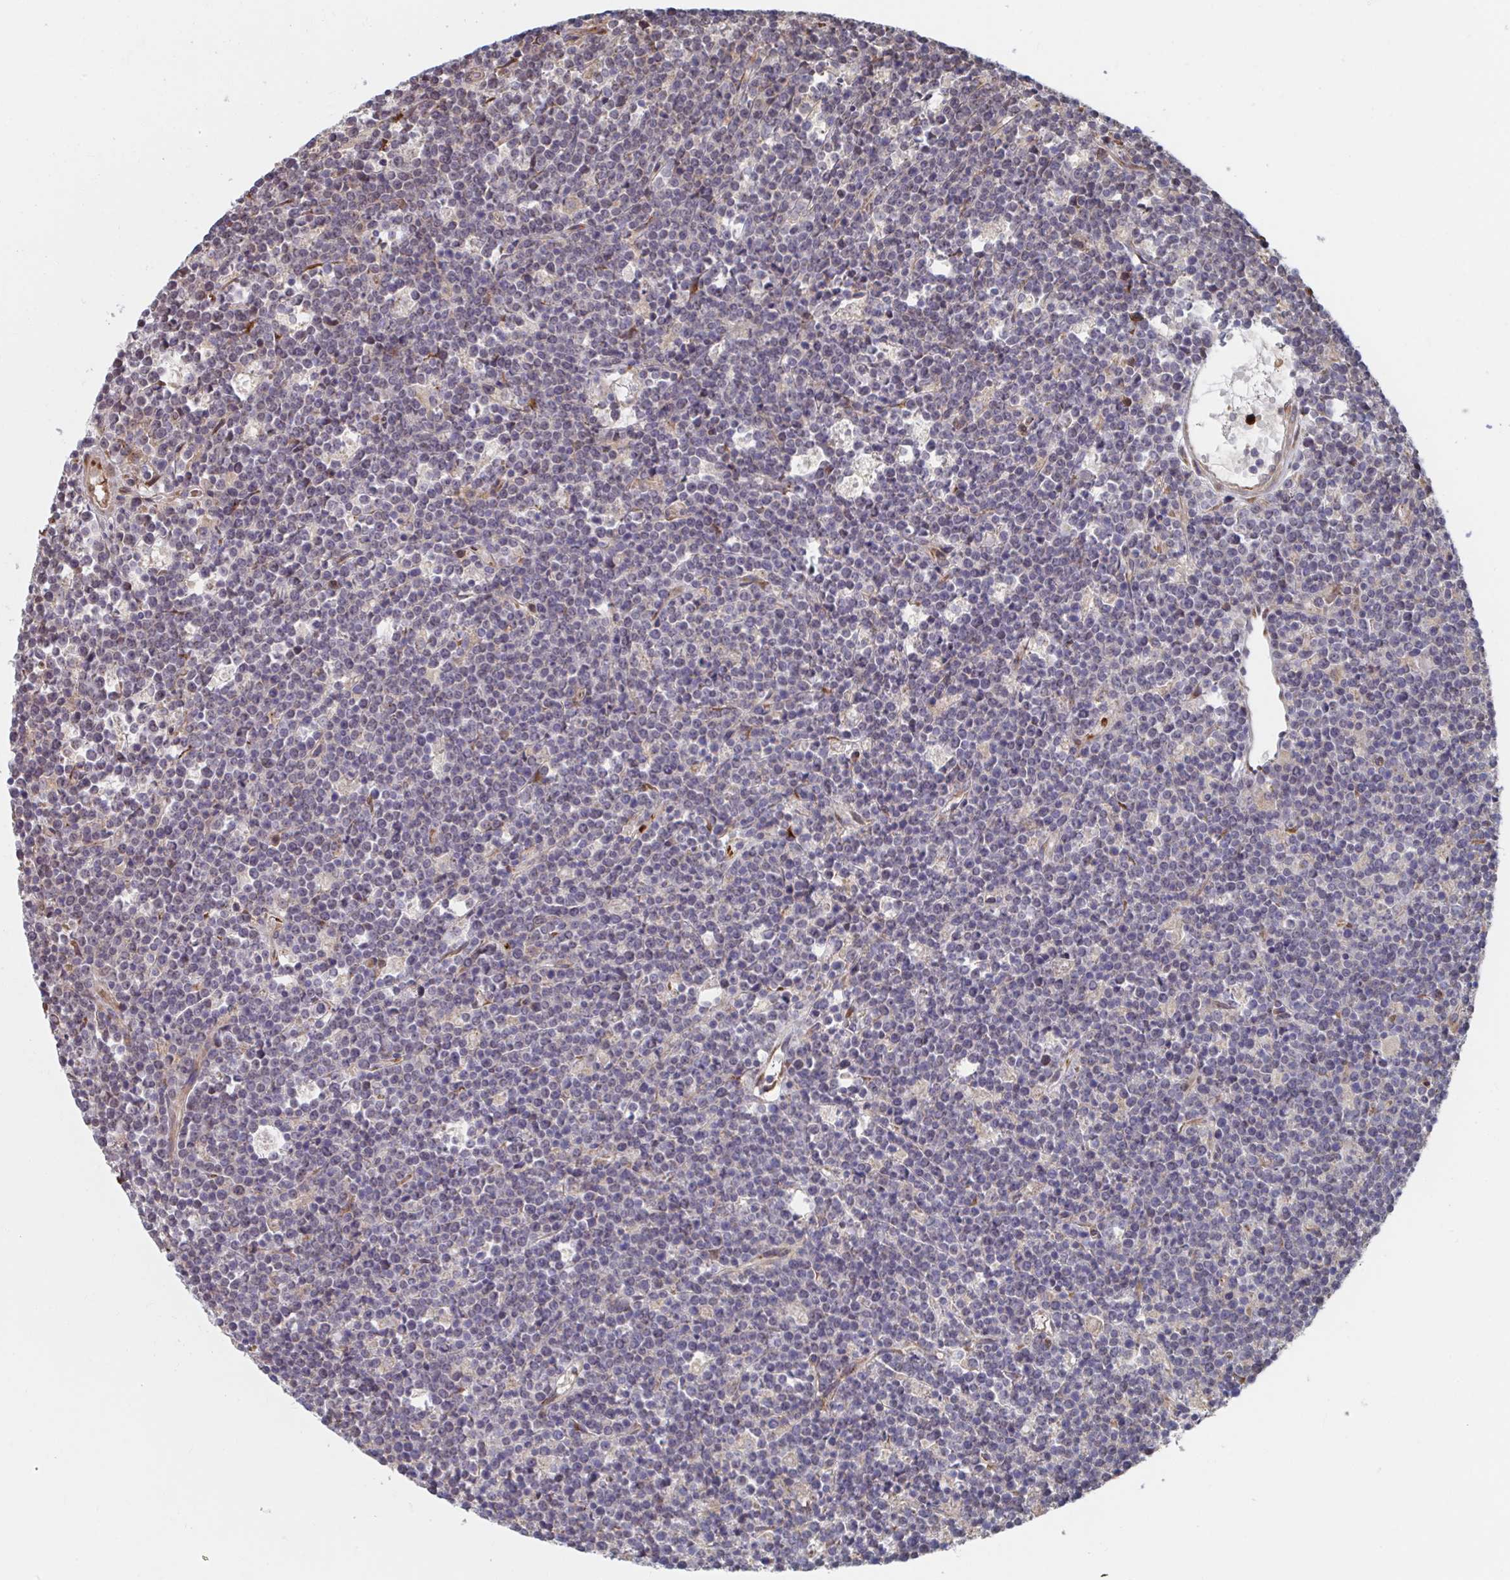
{"staining": {"intensity": "negative", "quantity": "none", "location": "none"}, "tissue": "lymphoma", "cell_type": "Tumor cells", "image_type": "cancer", "snomed": [{"axis": "morphology", "description": "Malignant lymphoma, non-Hodgkin's type, High grade"}, {"axis": "topography", "description": "Ovary"}], "caption": "DAB (3,3'-diaminobenzidine) immunohistochemical staining of human high-grade malignant lymphoma, non-Hodgkin's type demonstrates no significant expression in tumor cells. Brightfield microscopy of IHC stained with DAB (3,3'-diaminobenzidine) (brown) and hematoxylin (blue), captured at high magnification.", "gene": "FJX1", "patient": {"sex": "female", "age": 56}}